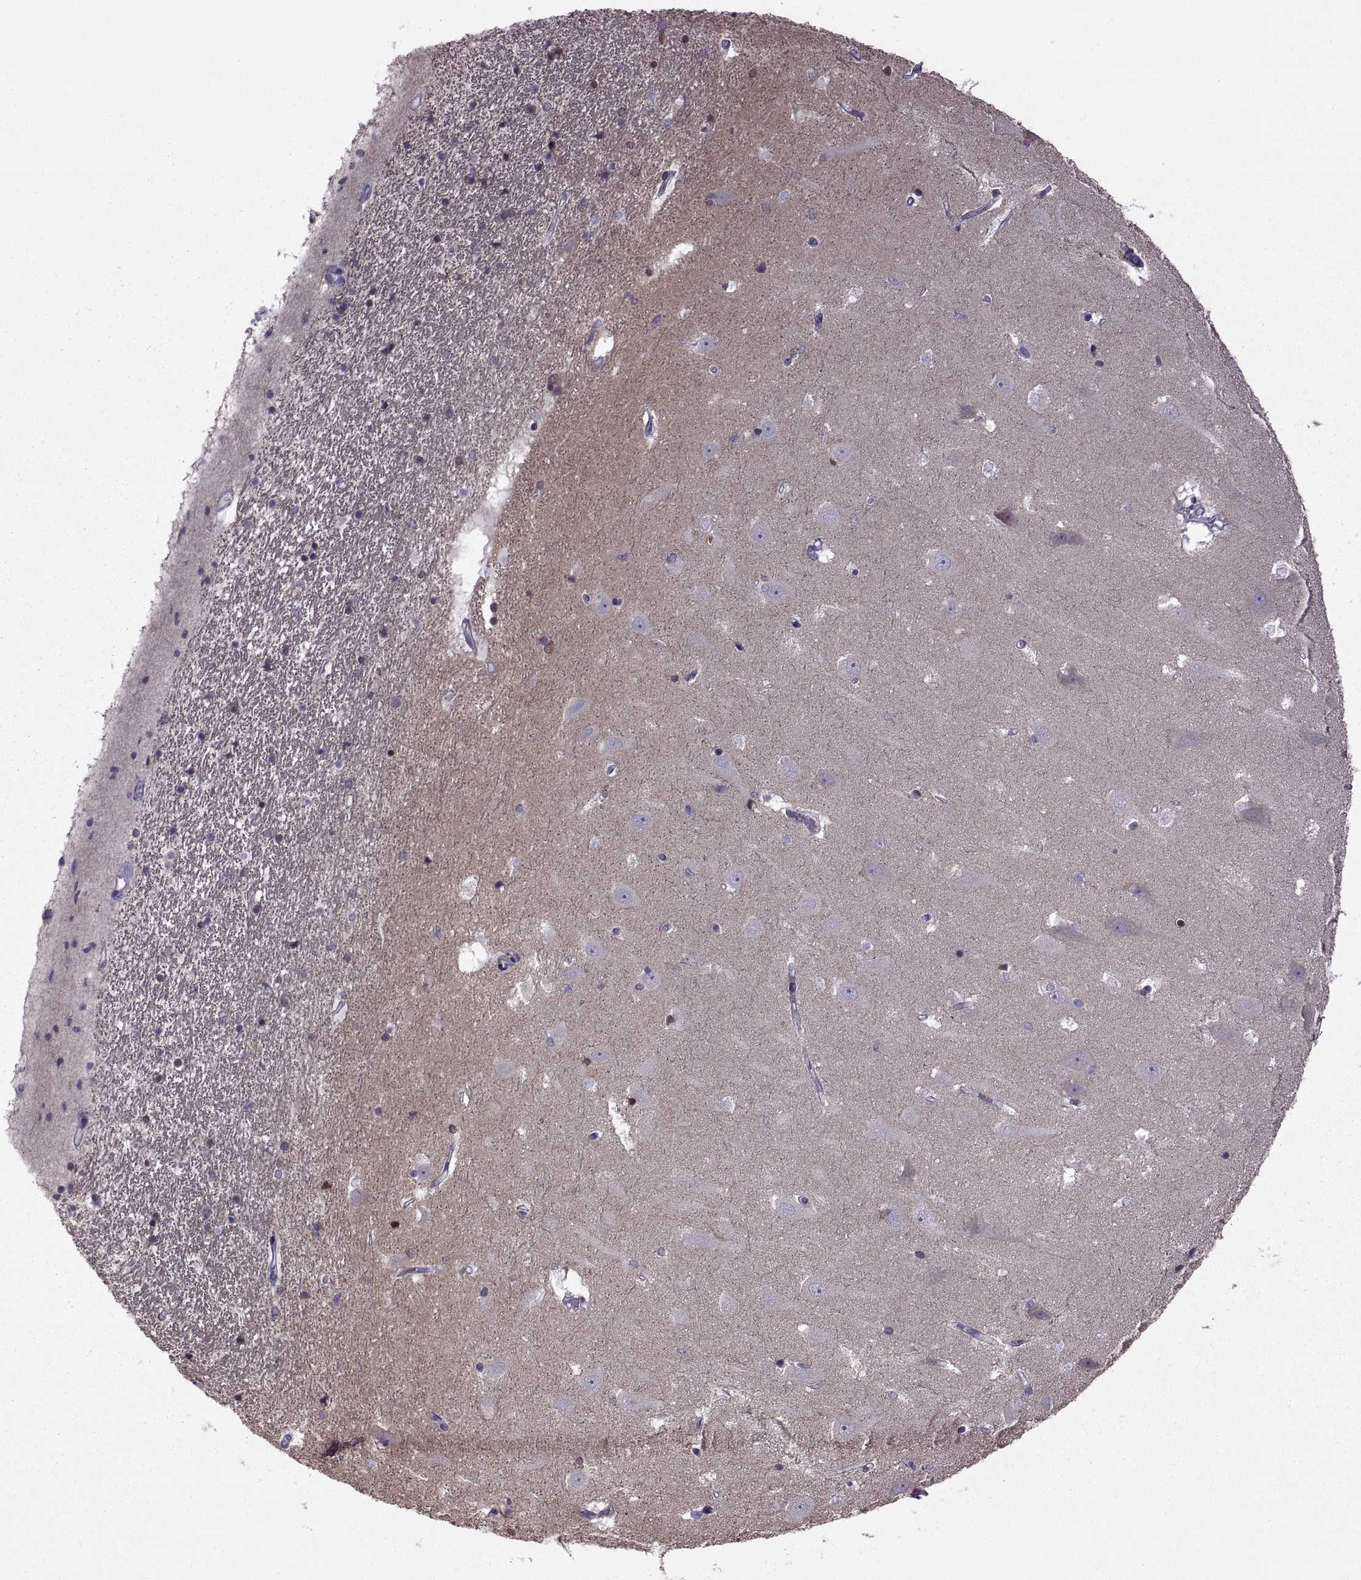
{"staining": {"intensity": "moderate", "quantity": ">75%", "location": "cytoplasmic/membranous,nuclear"}, "tissue": "hippocampus", "cell_type": "Glial cells", "image_type": "normal", "snomed": [{"axis": "morphology", "description": "Normal tissue, NOS"}, {"axis": "topography", "description": "Hippocampus"}], "caption": "This is a photomicrograph of immunohistochemistry staining of unremarkable hippocampus, which shows moderate staining in the cytoplasmic/membranous,nuclear of glial cells.", "gene": "ODF3", "patient": {"sex": "male", "age": 44}}